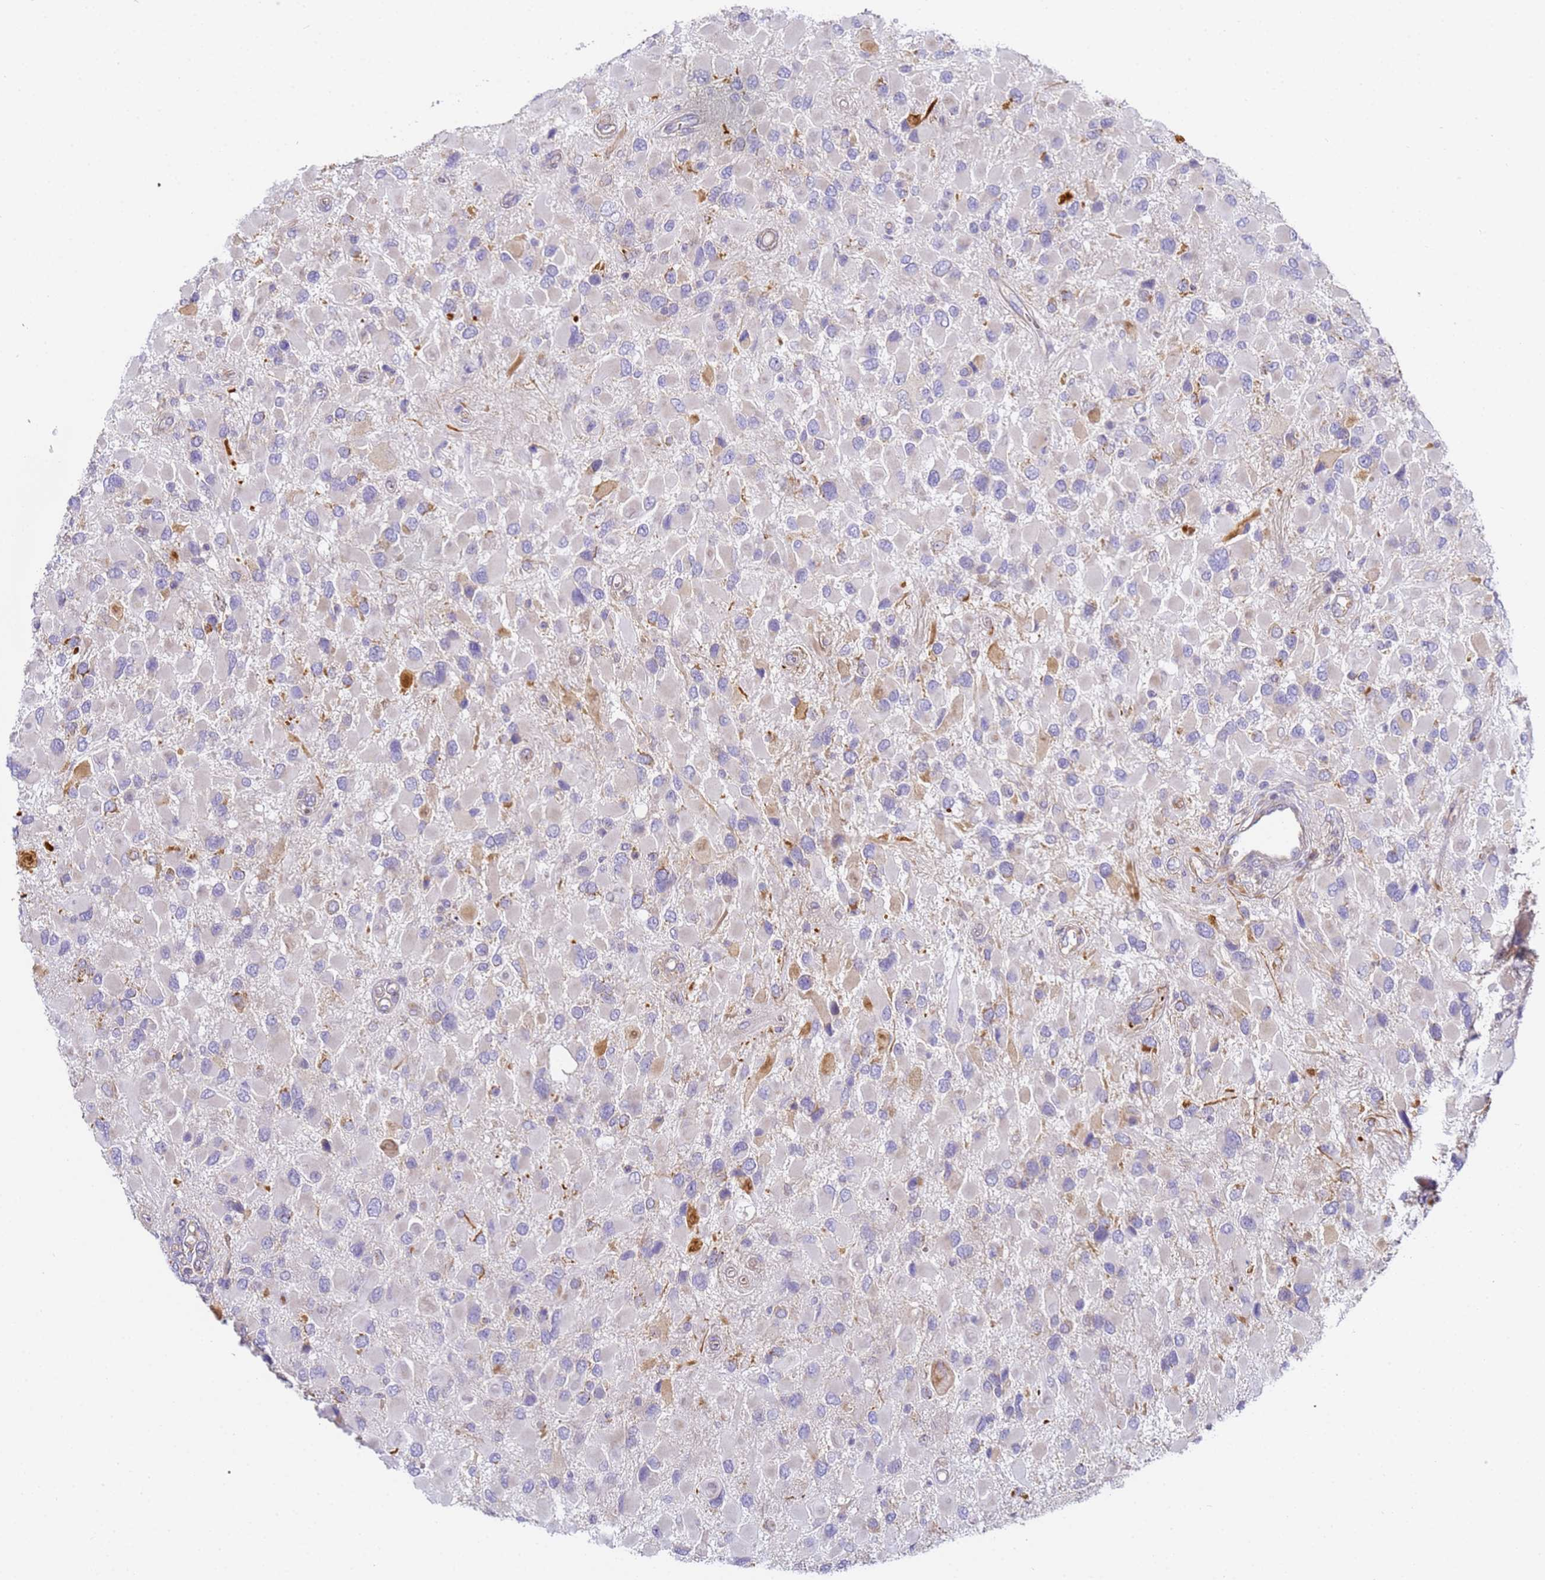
{"staining": {"intensity": "negative", "quantity": "none", "location": "none"}, "tissue": "glioma", "cell_type": "Tumor cells", "image_type": "cancer", "snomed": [{"axis": "morphology", "description": "Glioma, malignant, High grade"}, {"axis": "topography", "description": "Brain"}], "caption": "DAB immunohistochemical staining of malignant high-grade glioma reveals no significant positivity in tumor cells. (Stains: DAB immunohistochemistry with hematoxylin counter stain, Microscopy: brightfield microscopy at high magnification).", "gene": "RPL13A", "patient": {"sex": "male", "age": 53}}